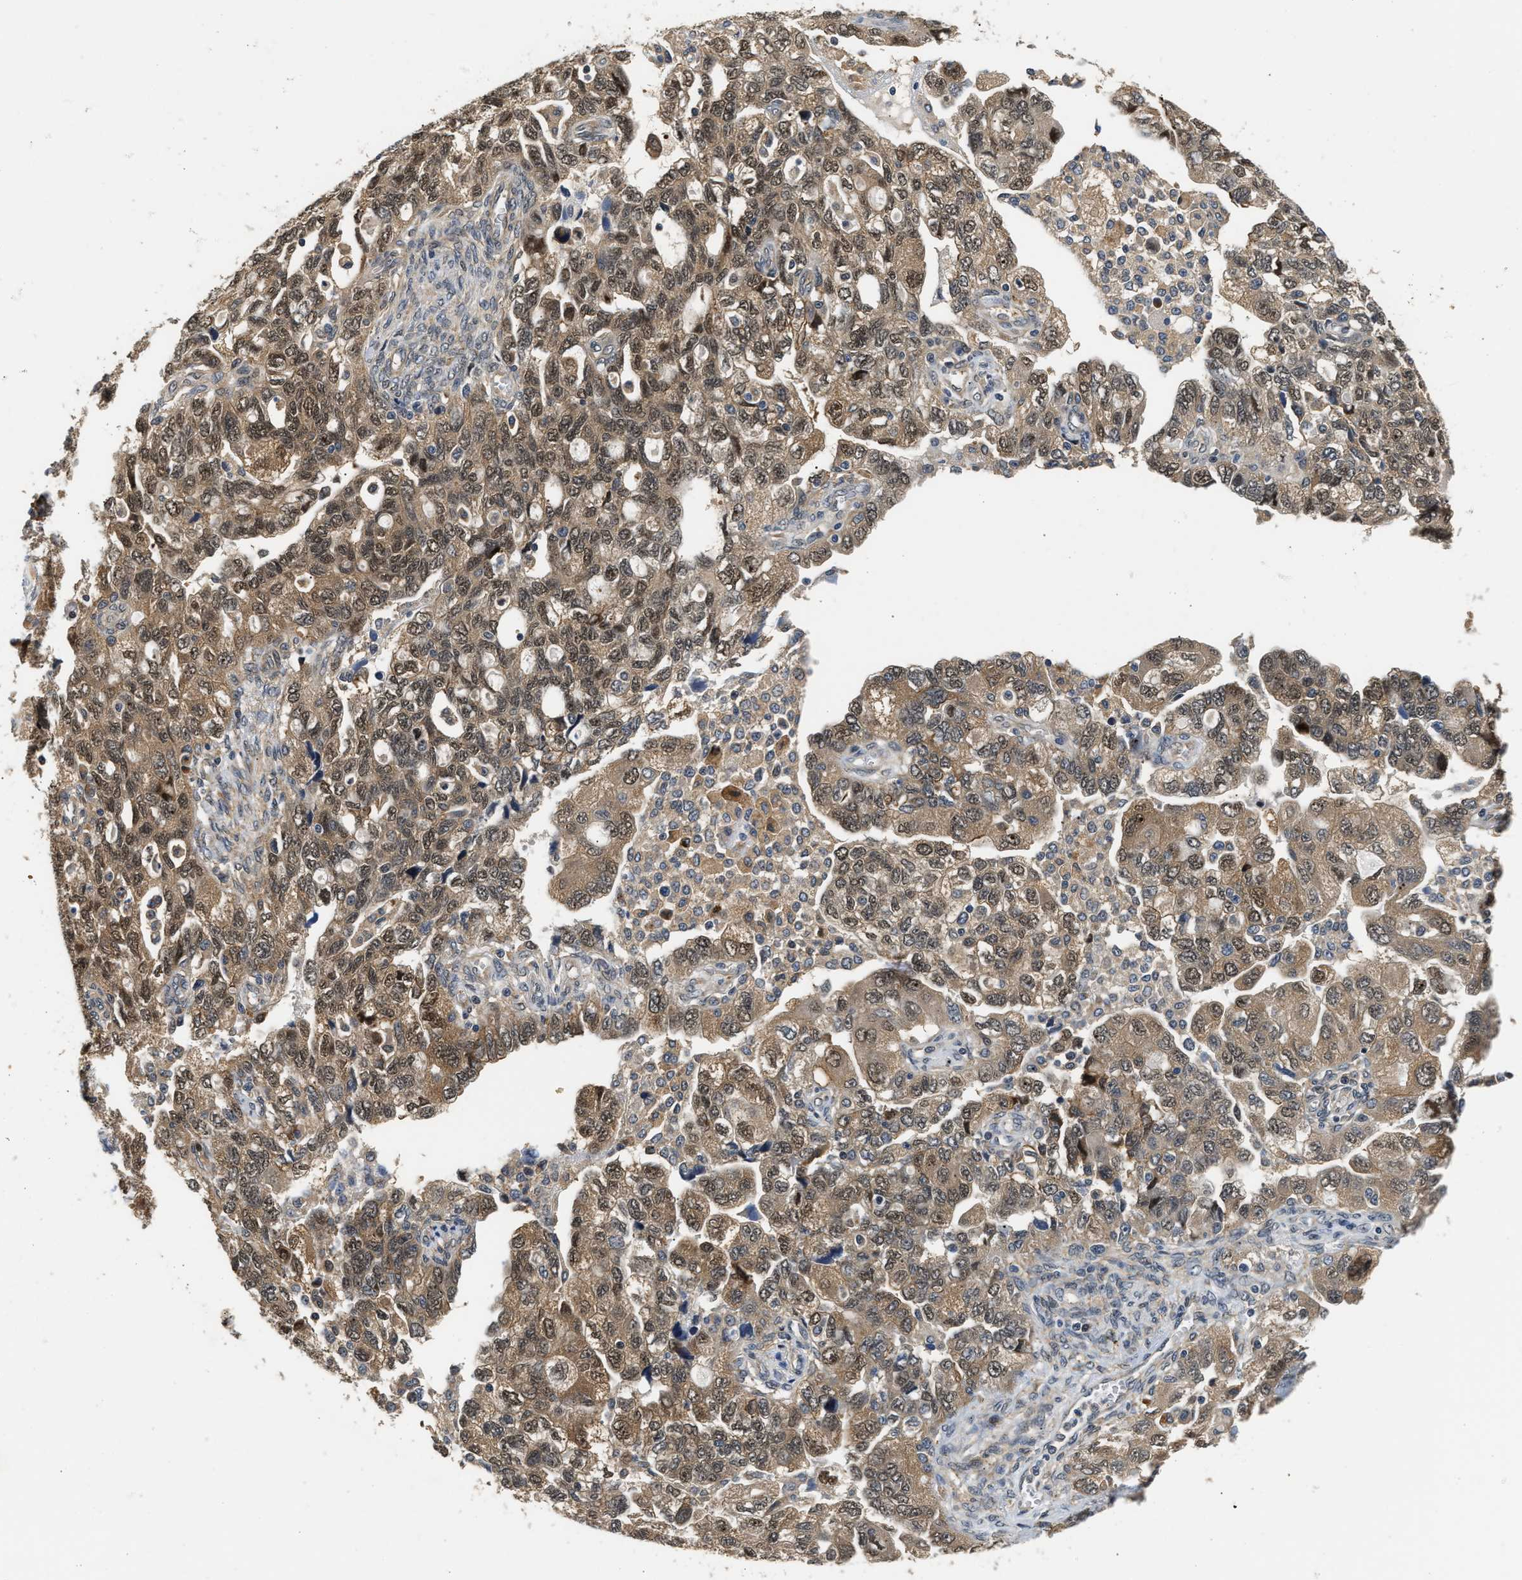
{"staining": {"intensity": "moderate", "quantity": ">75%", "location": "cytoplasmic/membranous,nuclear"}, "tissue": "ovarian cancer", "cell_type": "Tumor cells", "image_type": "cancer", "snomed": [{"axis": "morphology", "description": "Carcinoma, NOS"}, {"axis": "morphology", "description": "Cystadenocarcinoma, serous, NOS"}, {"axis": "topography", "description": "Ovary"}], "caption": "A photomicrograph showing moderate cytoplasmic/membranous and nuclear staining in about >75% of tumor cells in carcinoma (ovarian), as visualized by brown immunohistochemical staining.", "gene": "LARP6", "patient": {"sex": "female", "age": 69}}